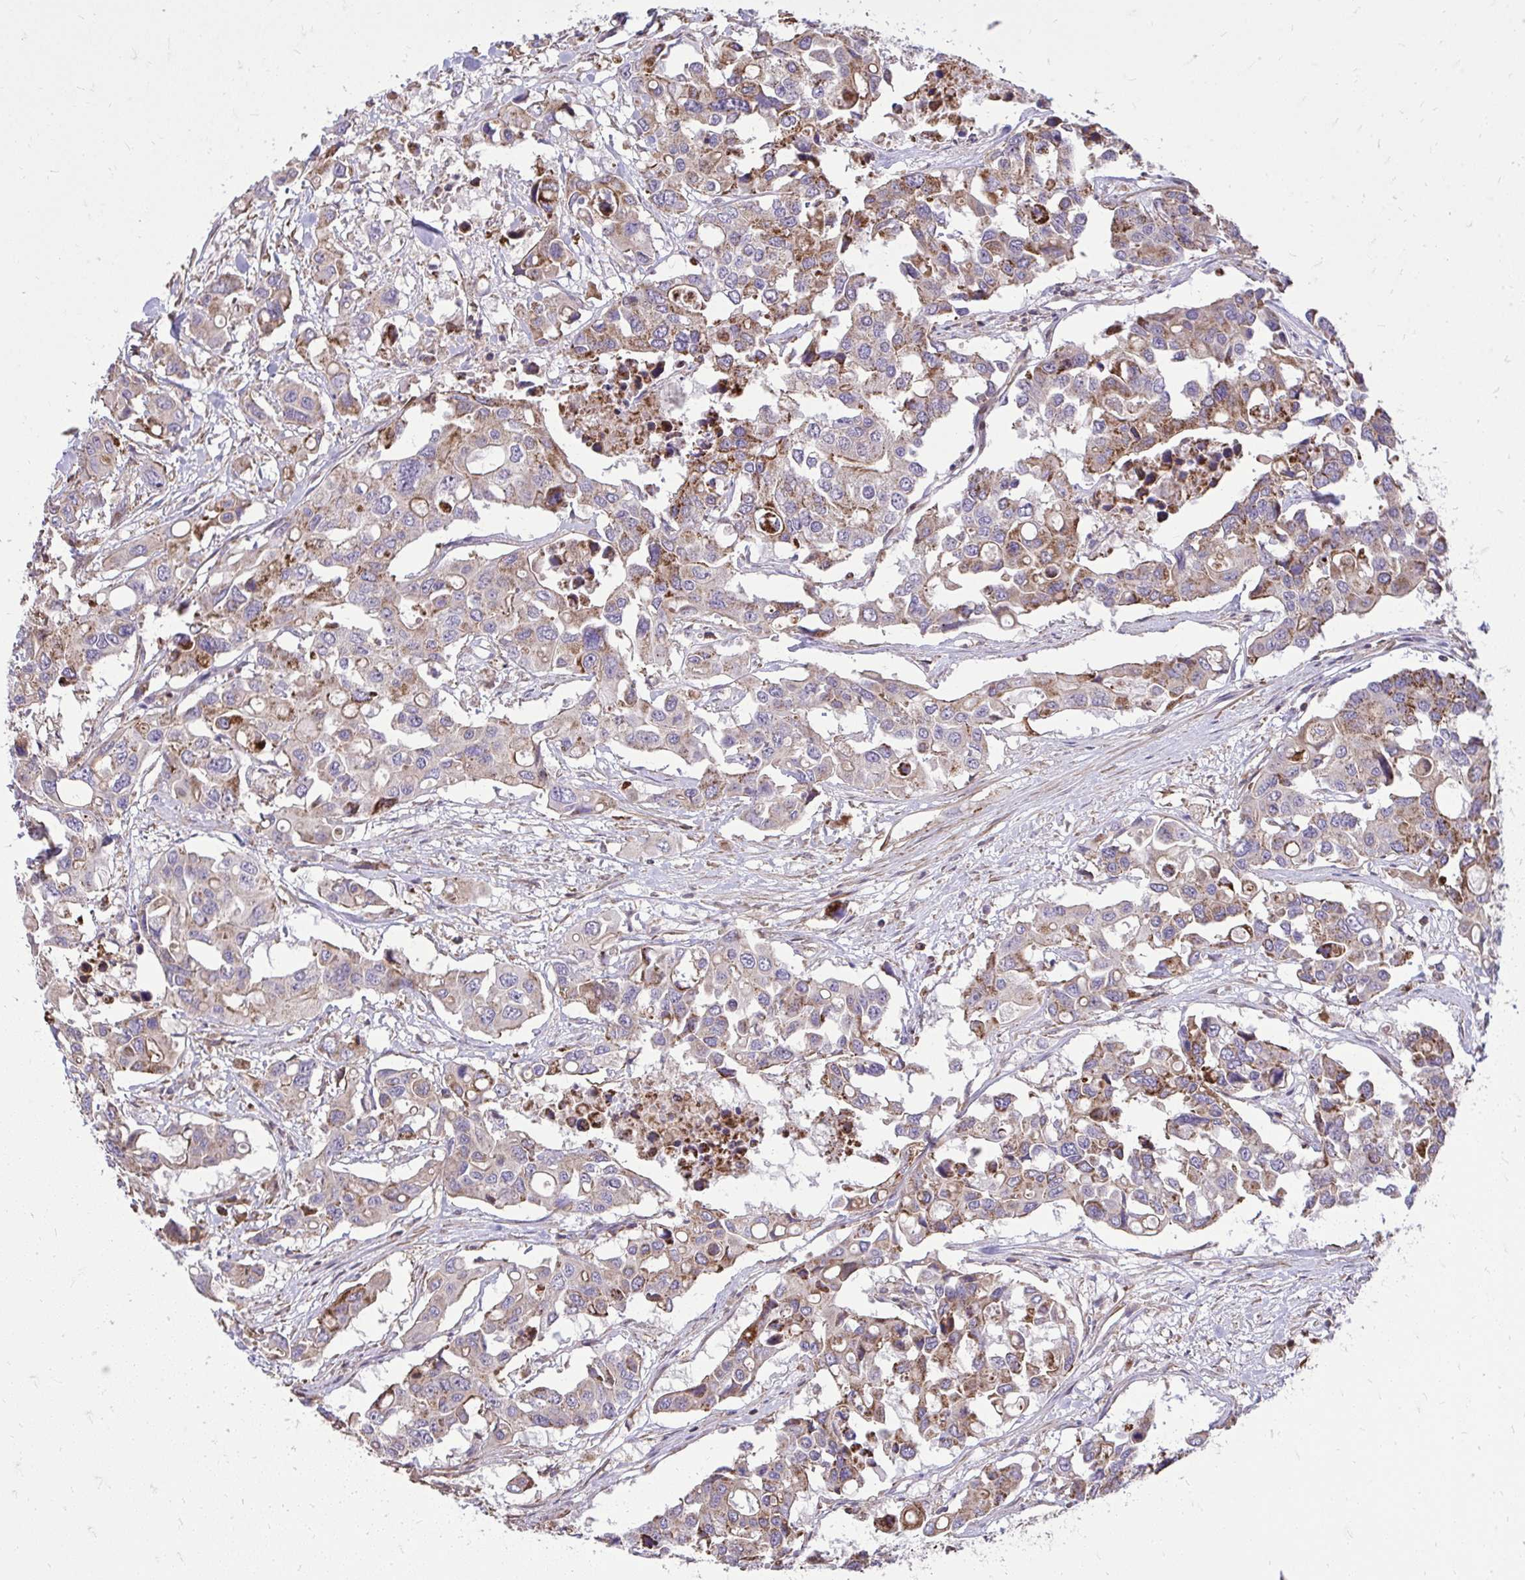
{"staining": {"intensity": "moderate", "quantity": "<25%", "location": "cytoplasmic/membranous"}, "tissue": "colorectal cancer", "cell_type": "Tumor cells", "image_type": "cancer", "snomed": [{"axis": "morphology", "description": "Adenocarcinoma, NOS"}, {"axis": "topography", "description": "Colon"}], "caption": "Brown immunohistochemical staining in human colorectal adenocarcinoma reveals moderate cytoplasmic/membranous positivity in approximately <25% of tumor cells. Ihc stains the protein in brown and the nuclei are stained blue.", "gene": "SLC7A5", "patient": {"sex": "male", "age": 77}}